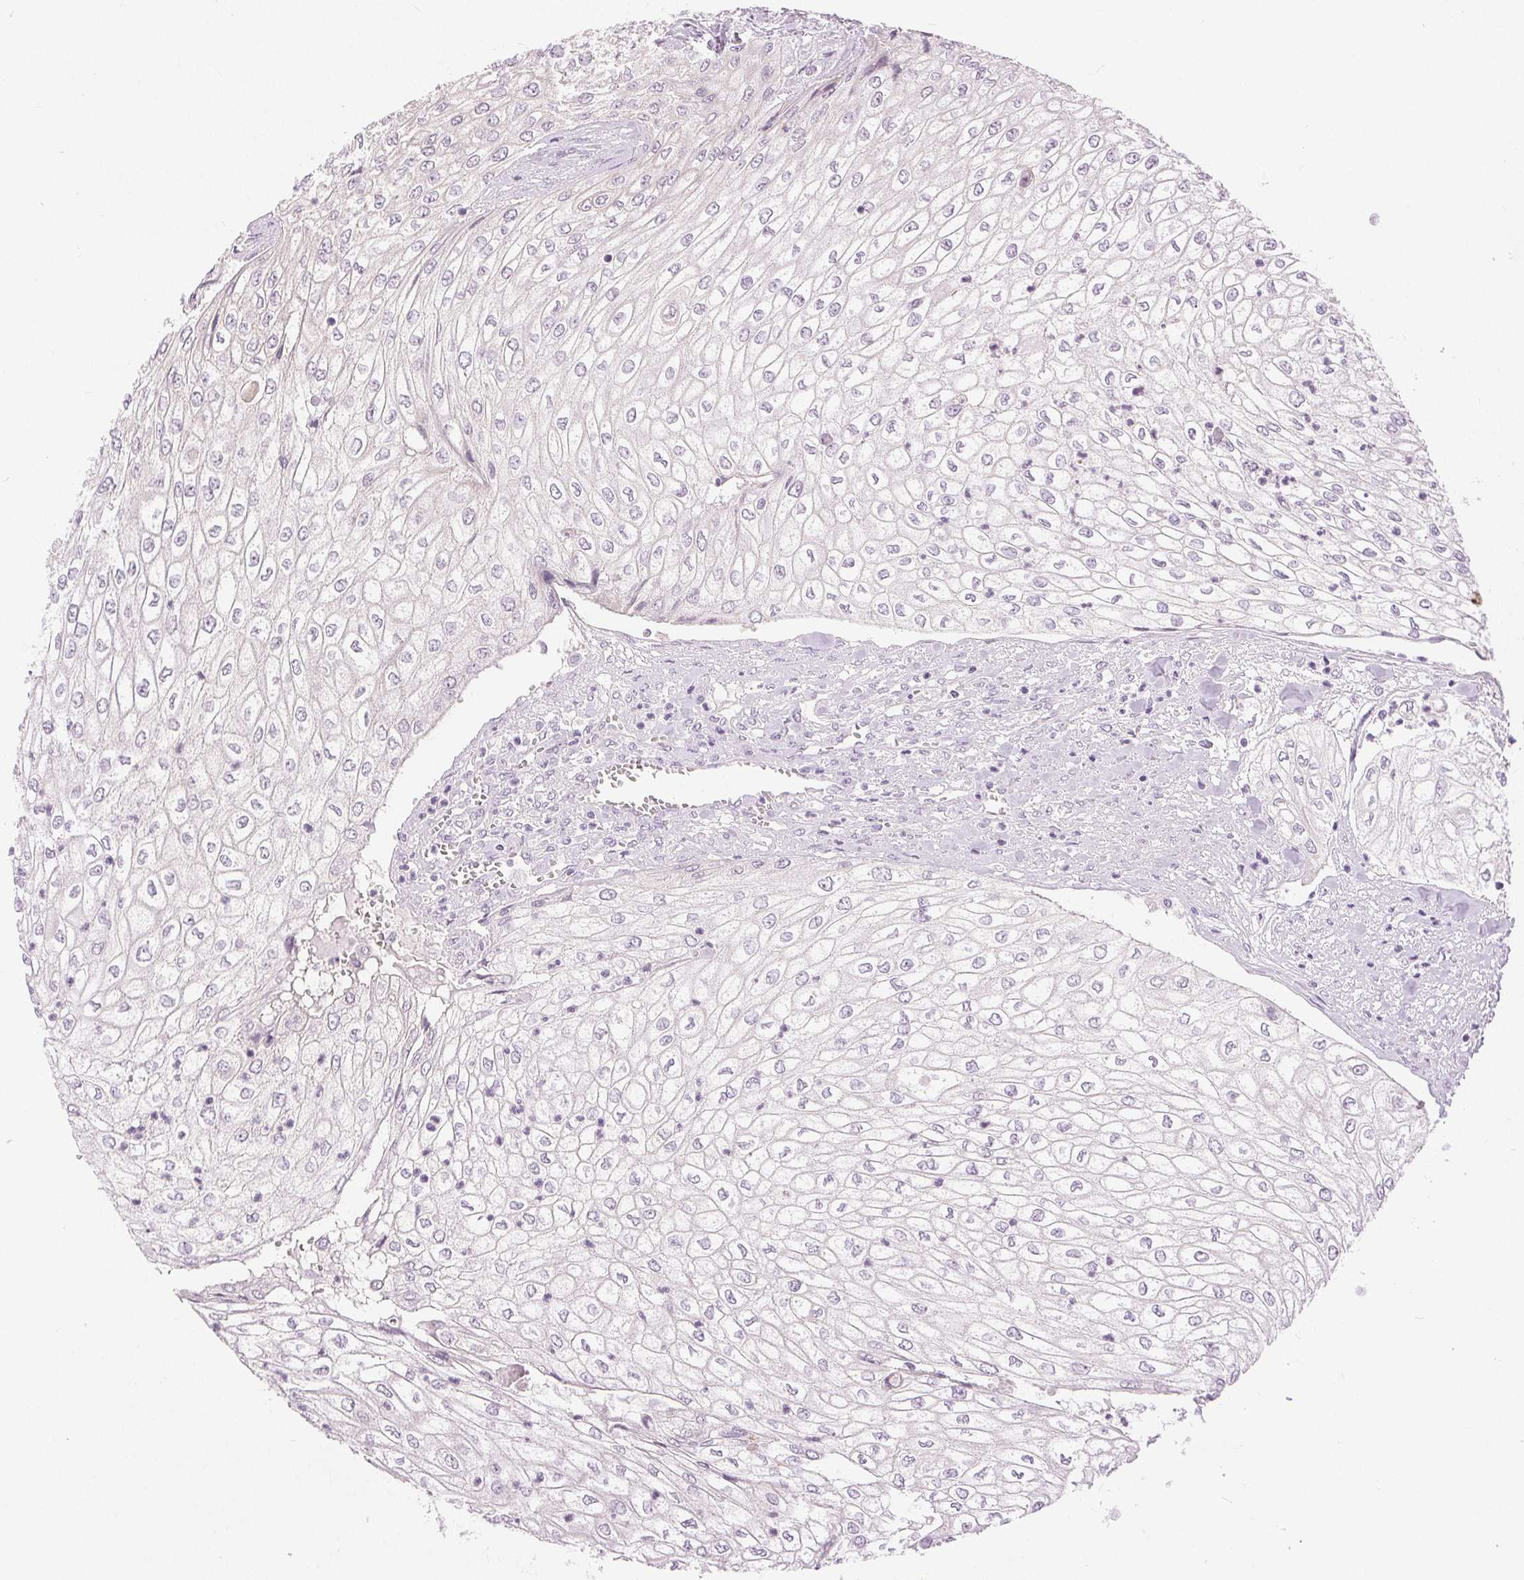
{"staining": {"intensity": "negative", "quantity": "none", "location": "none"}, "tissue": "urothelial cancer", "cell_type": "Tumor cells", "image_type": "cancer", "snomed": [{"axis": "morphology", "description": "Urothelial carcinoma, High grade"}, {"axis": "topography", "description": "Urinary bladder"}], "caption": "Micrograph shows no significant protein positivity in tumor cells of high-grade urothelial carcinoma.", "gene": "DSG3", "patient": {"sex": "male", "age": 62}}